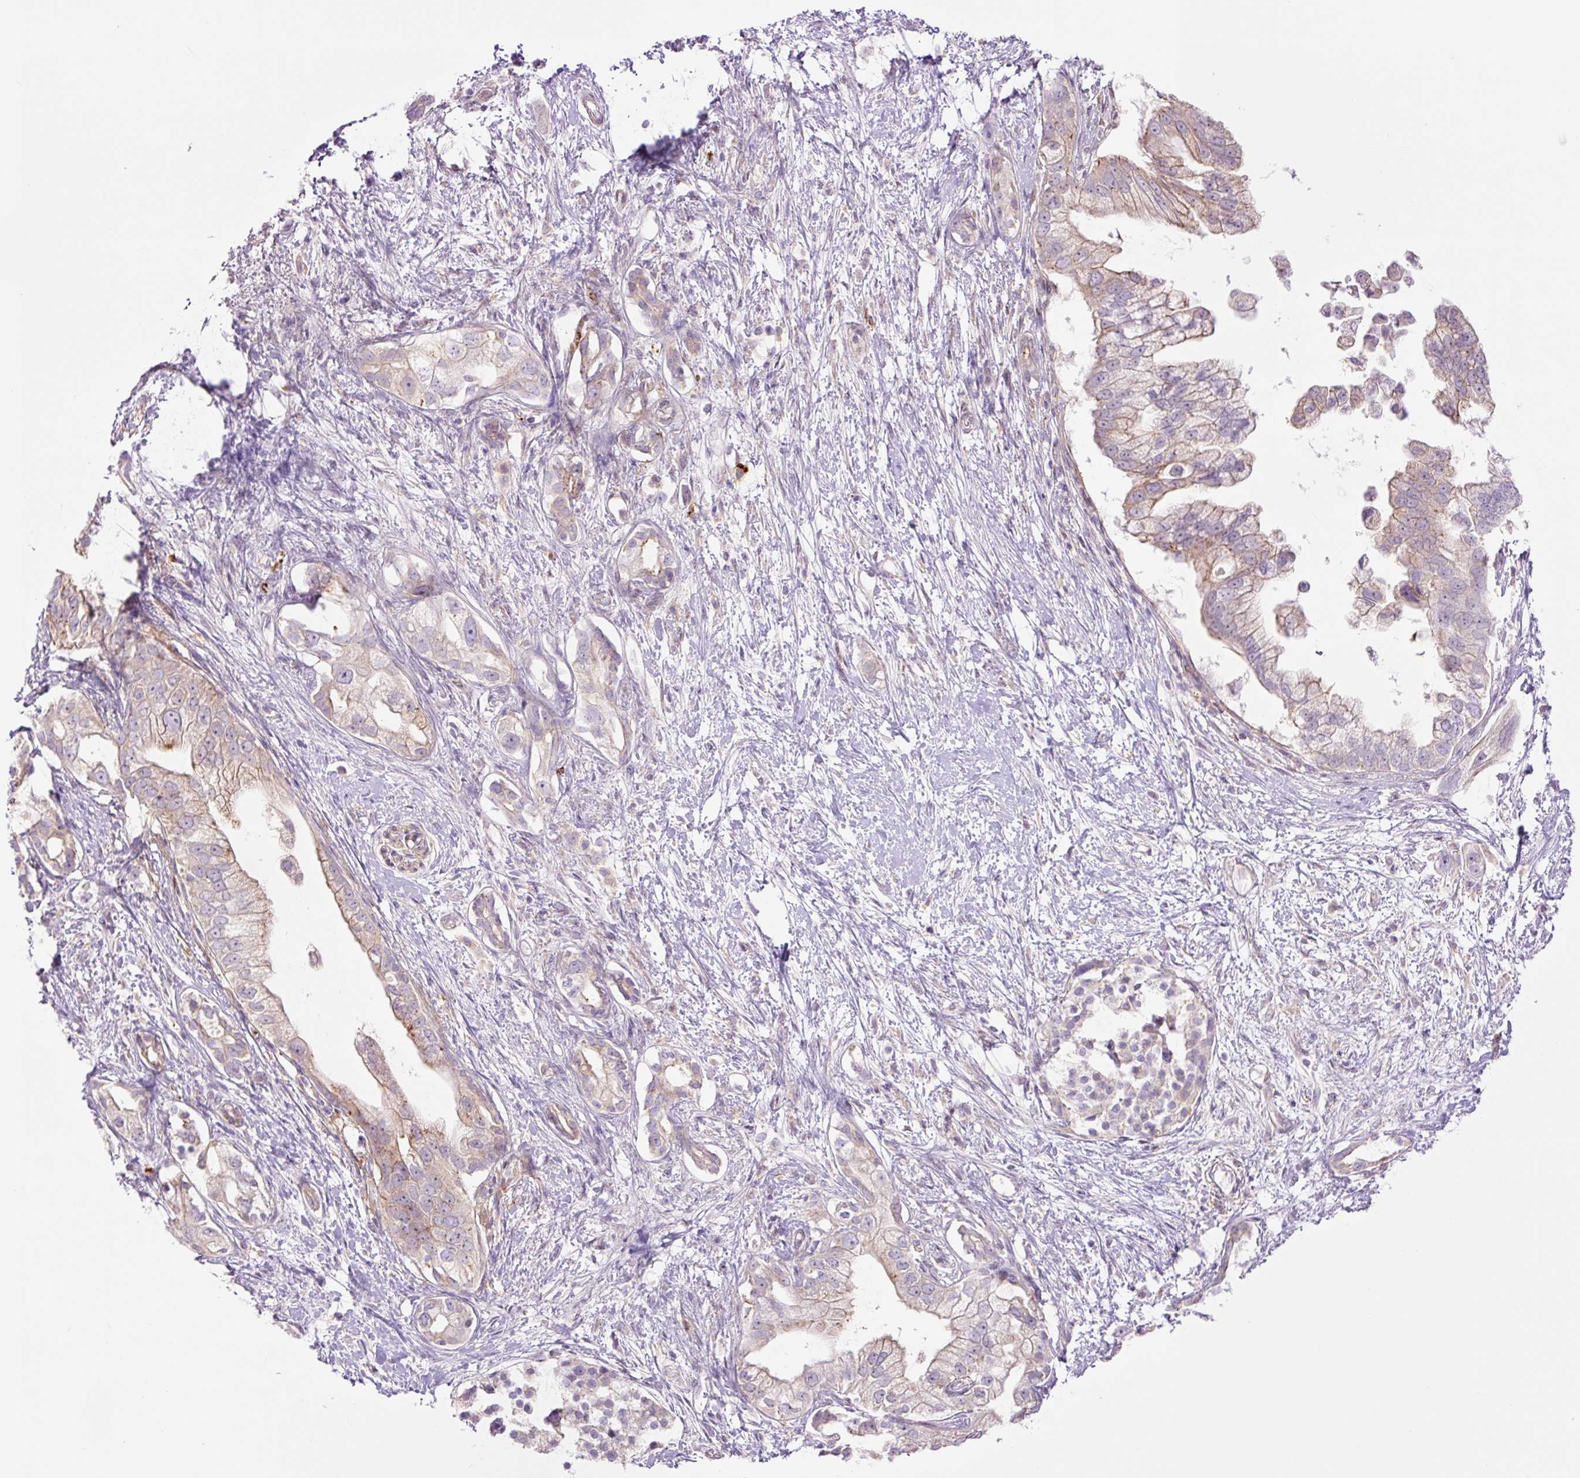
{"staining": {"intensity": "moderate", "quantity": "25%-75%", "location": "cytoplasmic/membranous"}, "tissue": "pancreatic cancer", "cell_type": "Tumor cells", "image_type": "cancer", "snomed": [{"axis": "morphology", "description": "Adenocarcinoma, NOS"}, {"axis": "topography", "description": "Pancreas"}], "caption": "DAB (3,3'-diaminobenzidine) immunohistochemical staining of human pancreatic cancer demonstrates moderate cytoplasmic/membranous protein expression in about 25%-75% of tumor cells. Using DAB (brown) and hematoxylin (blue) stains, captured at high magnification using brightfield microscopy.", "gene": "SH2D6", "patient": {"sex": "male", "age": 70}}